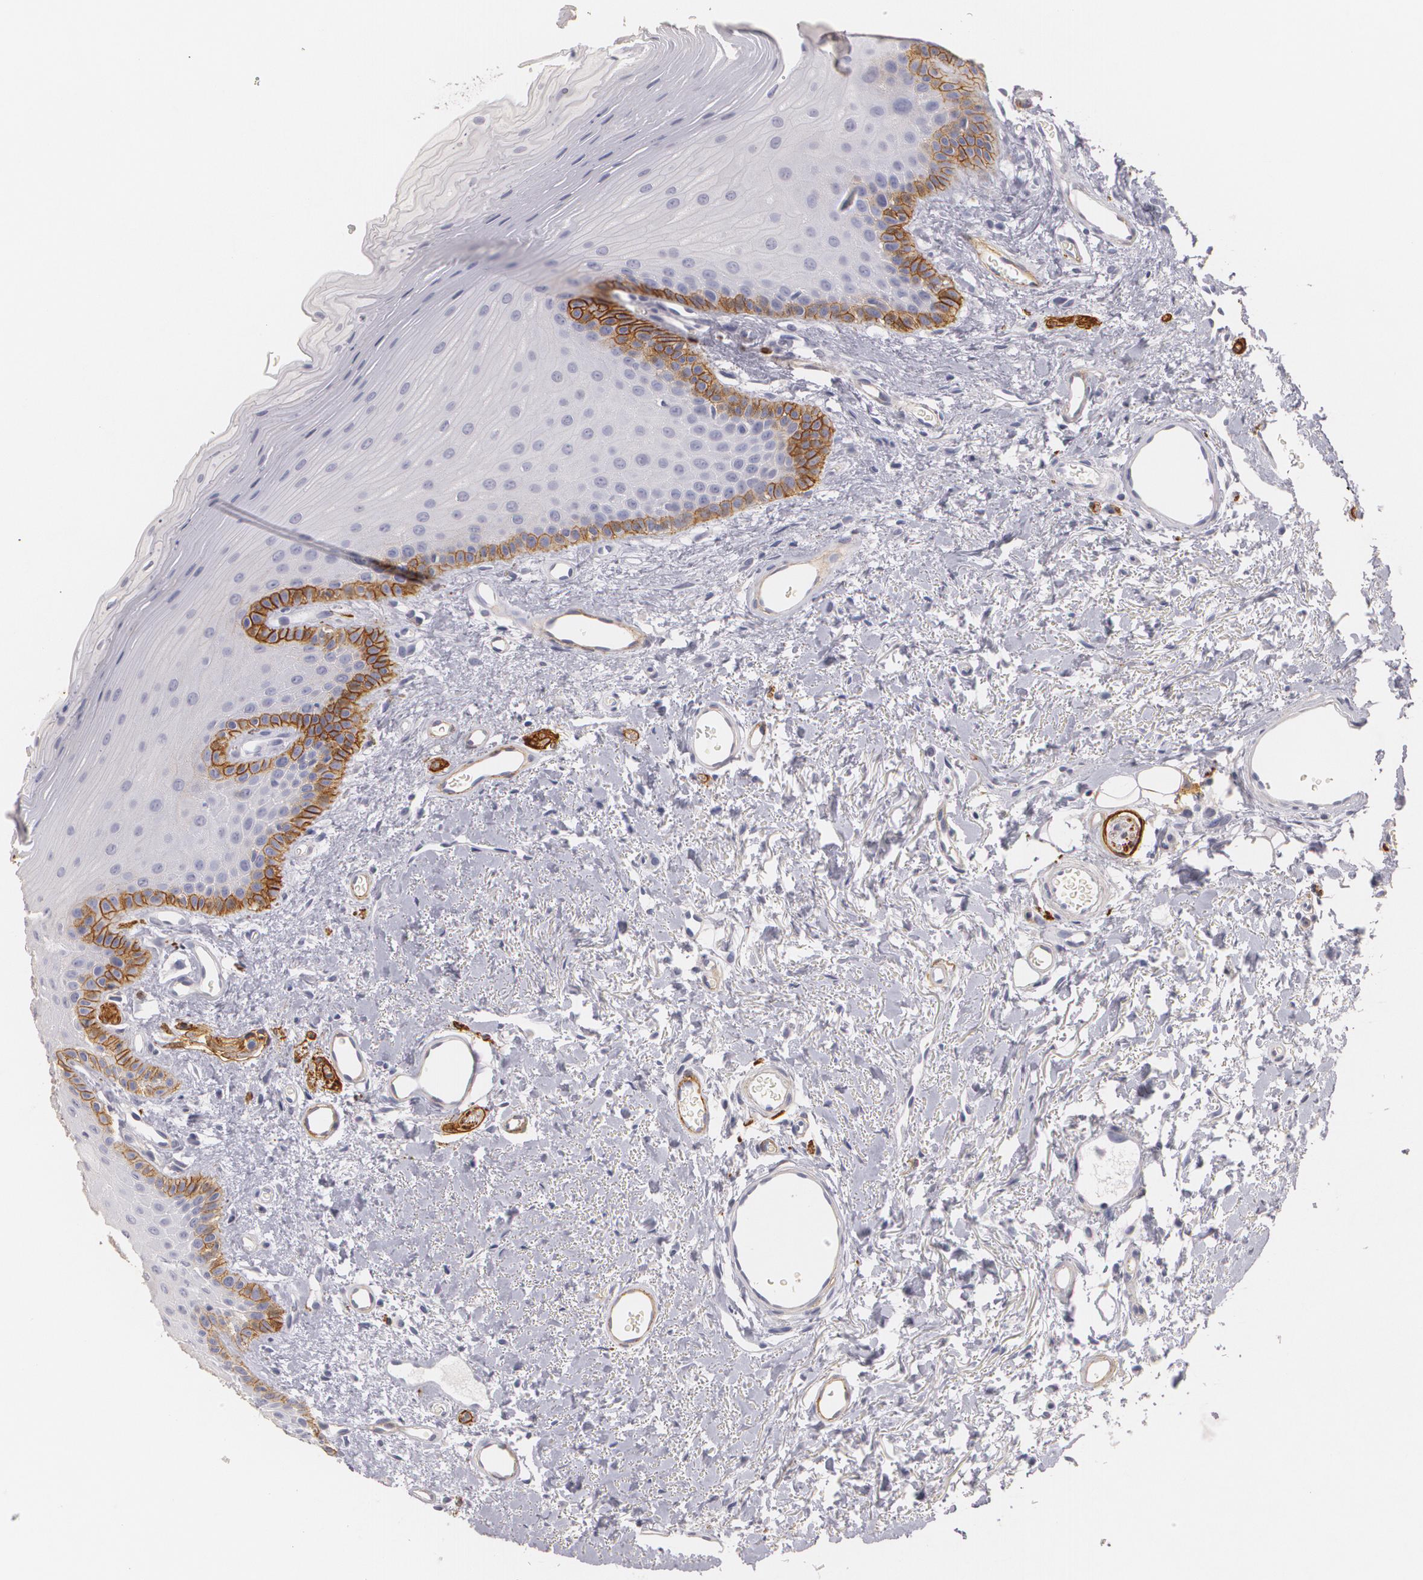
{"staining": {"intensity": "moderate", "quantity": "<25%", "location": "cytoplasmic/membranous"}, "tissue": "oral mucosa", "cell_type": "Squamous epithelial cells", "image_type": "normal", "snomed": [{"axis": "morphology", "description": "Normal tissue, NOS"}, {"axis": "topography", "description": "Oral tissue"}], "caption": "A brown stain highlights moderate cytoplasmic/membranous positivity of a protein in squamous epithelial cells of unremarkable human oral mucosa. Ihc stains the protein of interest in brown and the nuclei are stained blue.", "gene": "NGFR", "patient": {"sex": "male", "age": 52}}